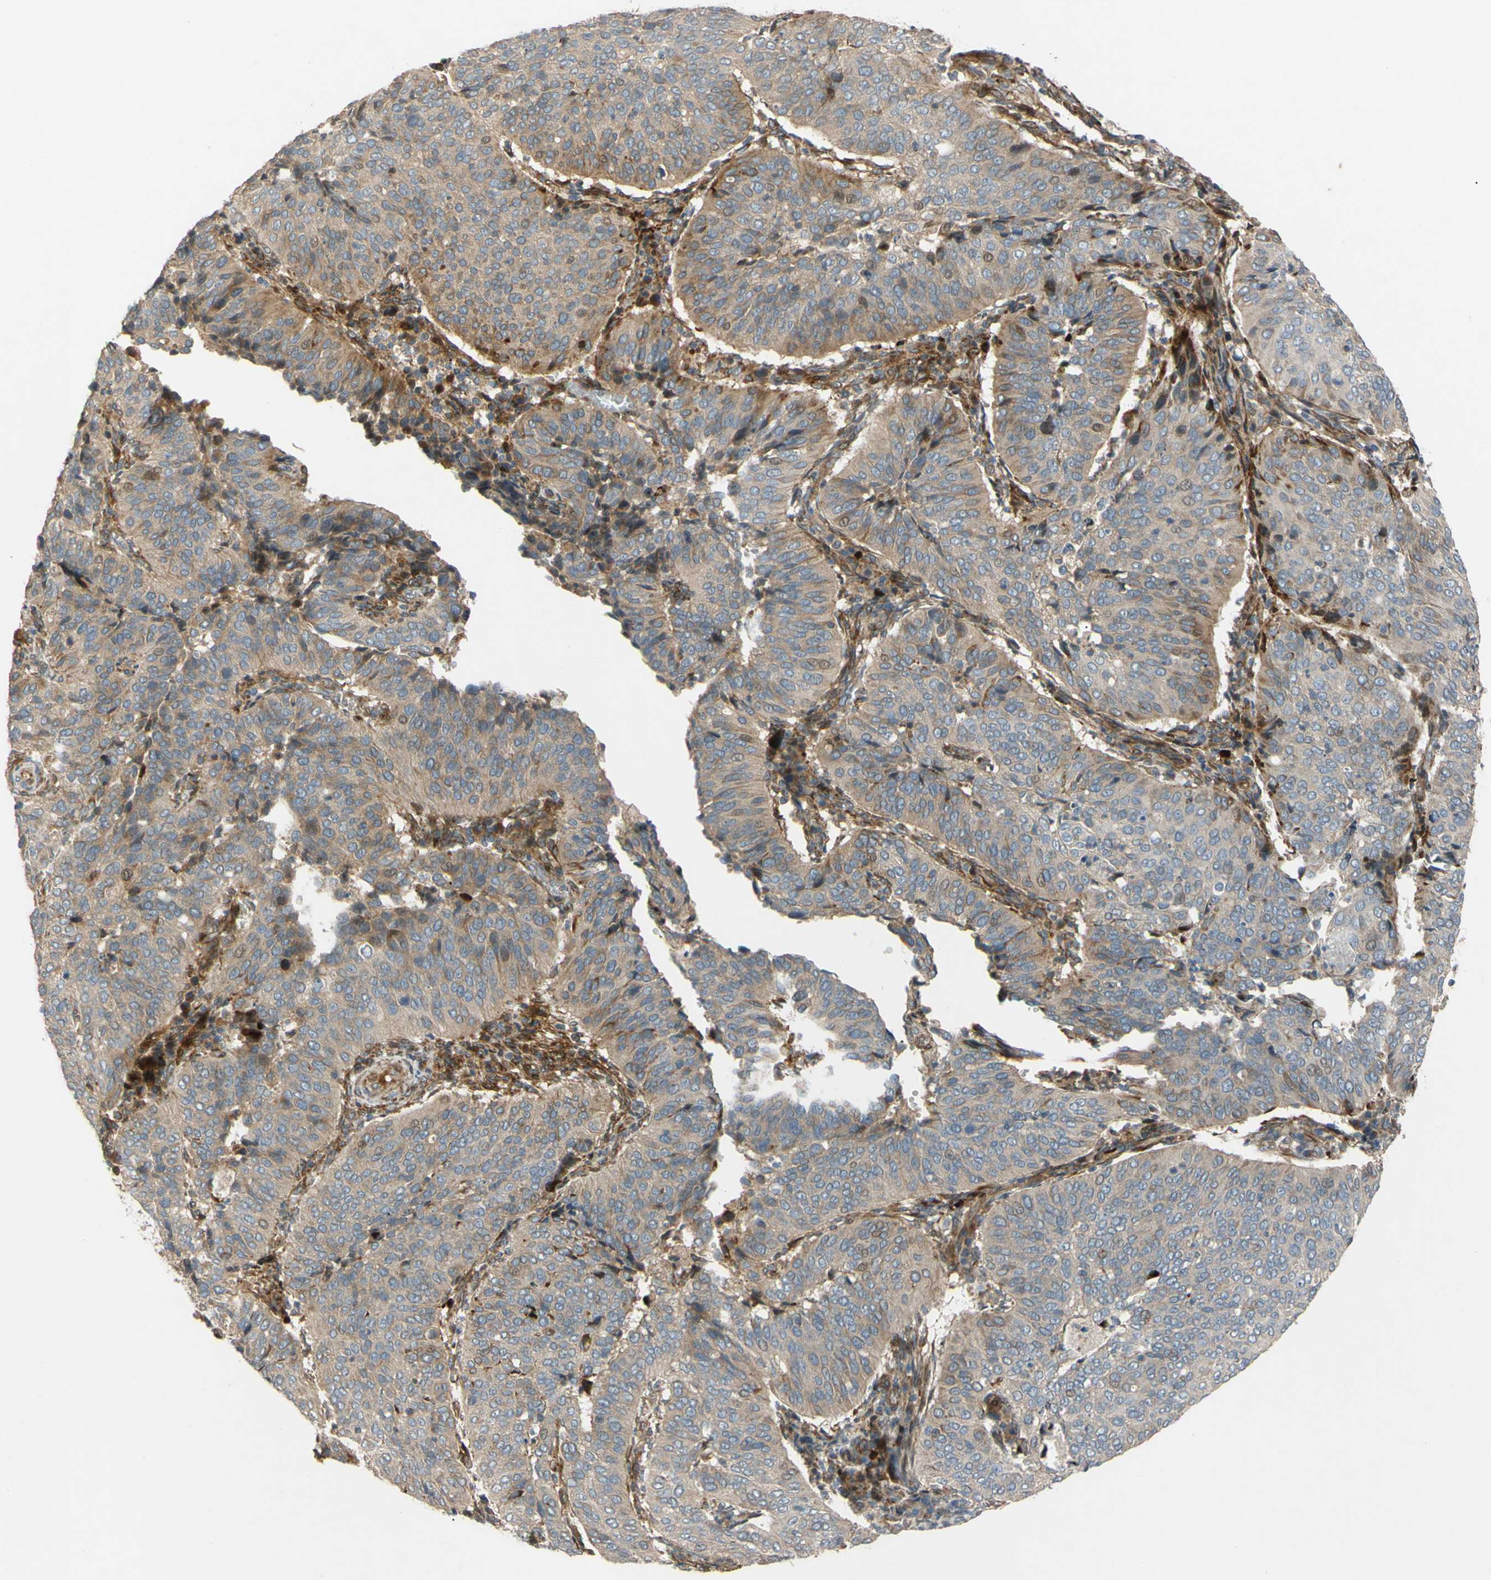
{"staining": {"intensity": "weak", "quantity": ">75%", "location": "cytoplasmic/membranous"}, "tissue": "cervical cancer", "cell_type": "Tumor cells", "image_type": "cancer", "snomed": [{"axis": "morphology", "description": "Normal tissue, NOS"}, {"axis": "morphology", "description": "Squamous cell carcinoma, NOS"}, {"axis": "topography", "description": "Cervix"}], "caption": "The immunohistochemical stain shows weak cytoplasmic/membranous expression in tumor cells of squamous cell carcinoma (cervical) tissue. The staining was performed using DAB, with brown indicating positive protein expression. Nuclei are stained blue with hematoxylin.", "gene": "SPTLC1", "patient": {"sex": "female", "age": 39}}